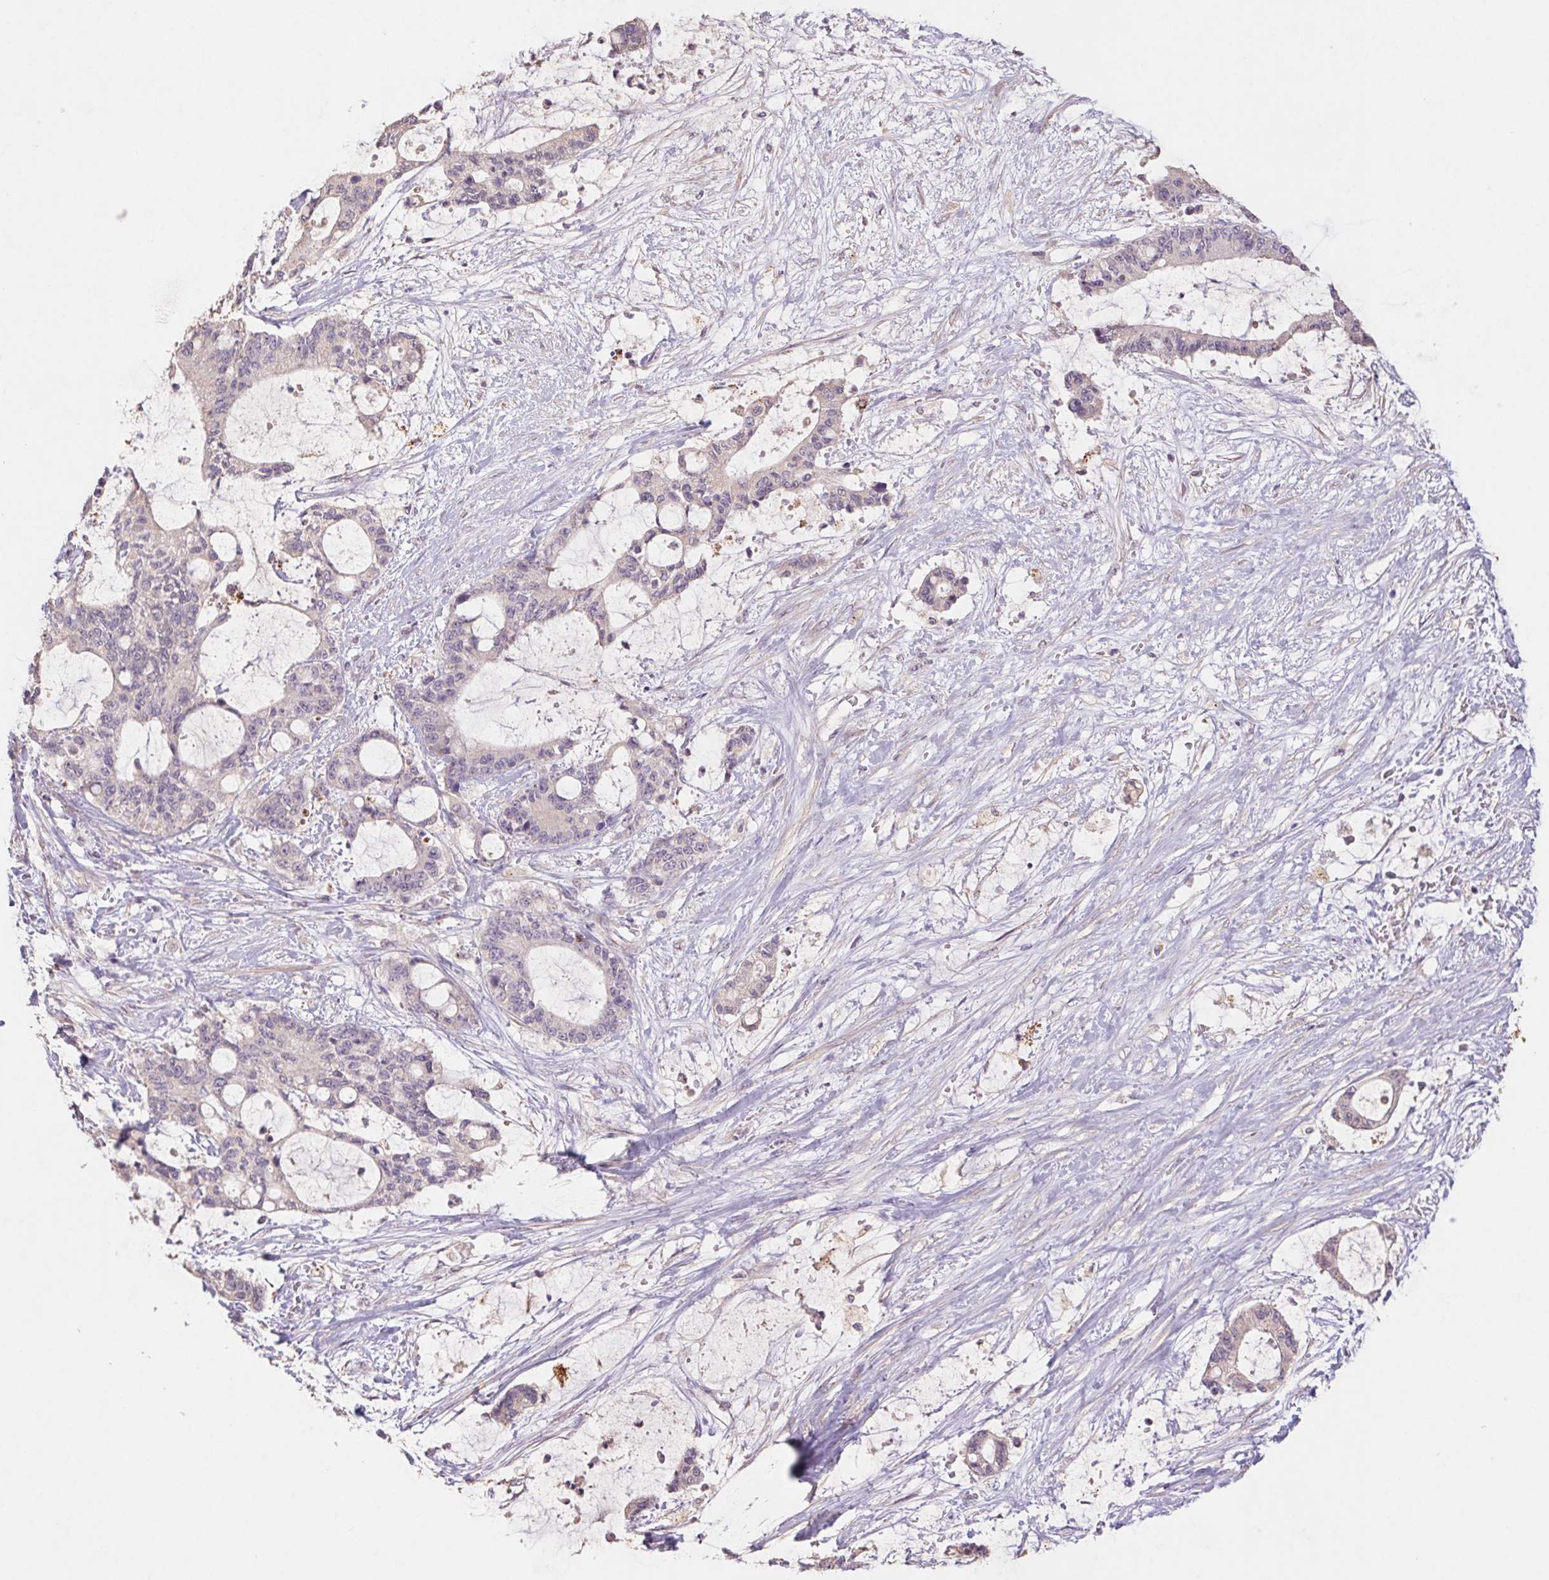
{"staining": {"intensity": "weak", "quantity": "<25%", "location": "cytoplasmic/membranous"}, "tissue": "liver cancer", "cell_type": "Tumor cells", "image_type": "cancer", "snomed": [{"axis": "morphology", "description": "Normal tissue, NOS"}, {"axis": "morphology", "description": "Cholangiocarcinoma"}, {"axis": "topography", "description": "Liver"}, {"axis": "topography", "description": "Peripheral nerve tissue"}], "caption": "A photomicrograph of liver cholangiocarcinoma stained for a protein demonstrates no brown staining in tumor cells.", "gene": "GRM2", "patient": {"sex": "female", "age": 73}}